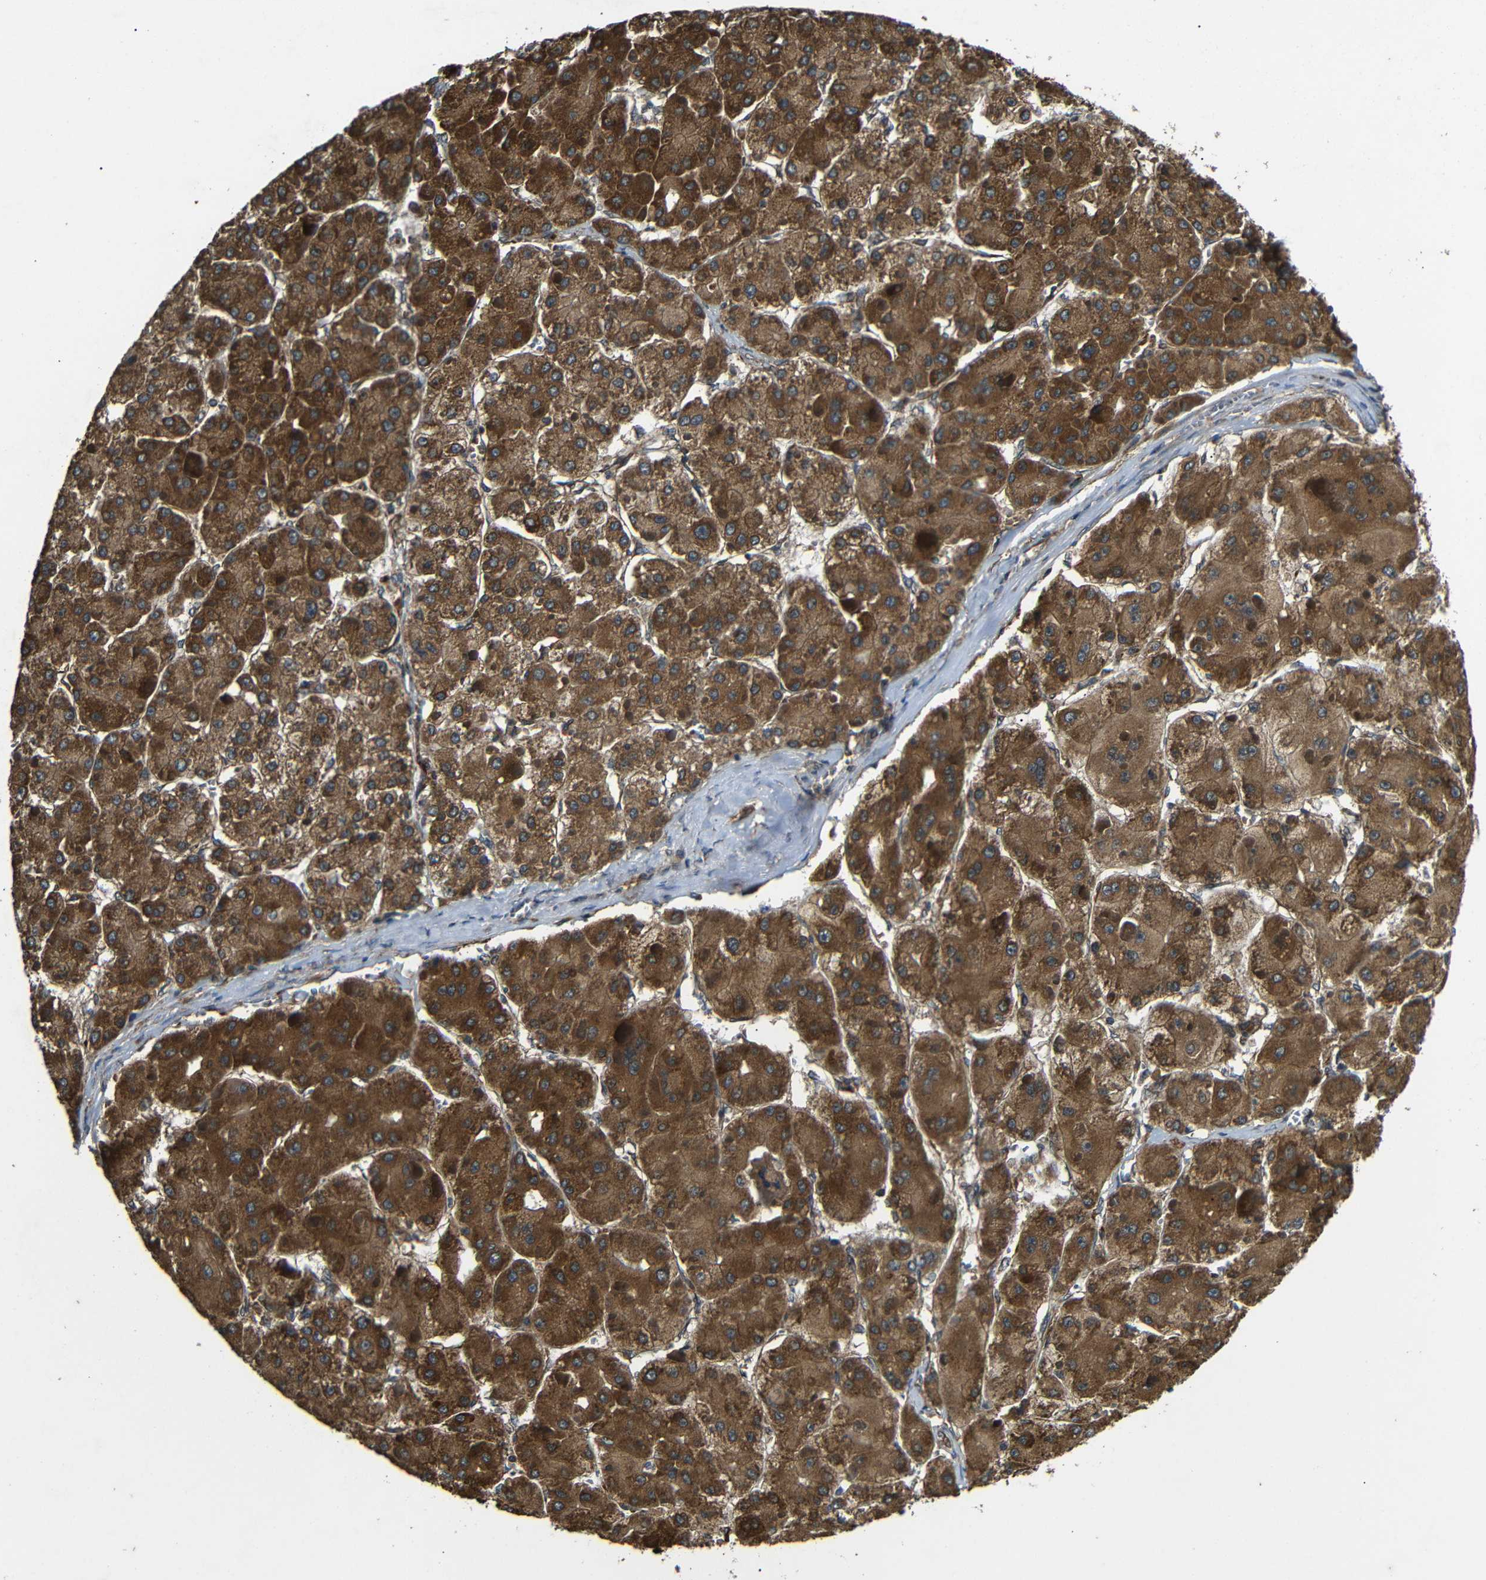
{"staining": {"intensity": "strong", "quantity": ">75%", "location": "cytoplasmic/membranous"}, "tissue": "liver cancer", "cell_type": "Tumor cells", "image_type": "cancer", "snomed": [{"axis": "morphology", "description": "Carcinoma, Hepatocellular, NOS"}, {"axis": "topography", "description": "Liver"}], "caption": "Immunohistochemical staining of human hepatocellular carcinoma (liver) displays strong cytoplasmic/membranous protein expression in about >75% of tumor cells.", "gene": "TRPC1", "patient": {"sex": "female", "age": 73}}